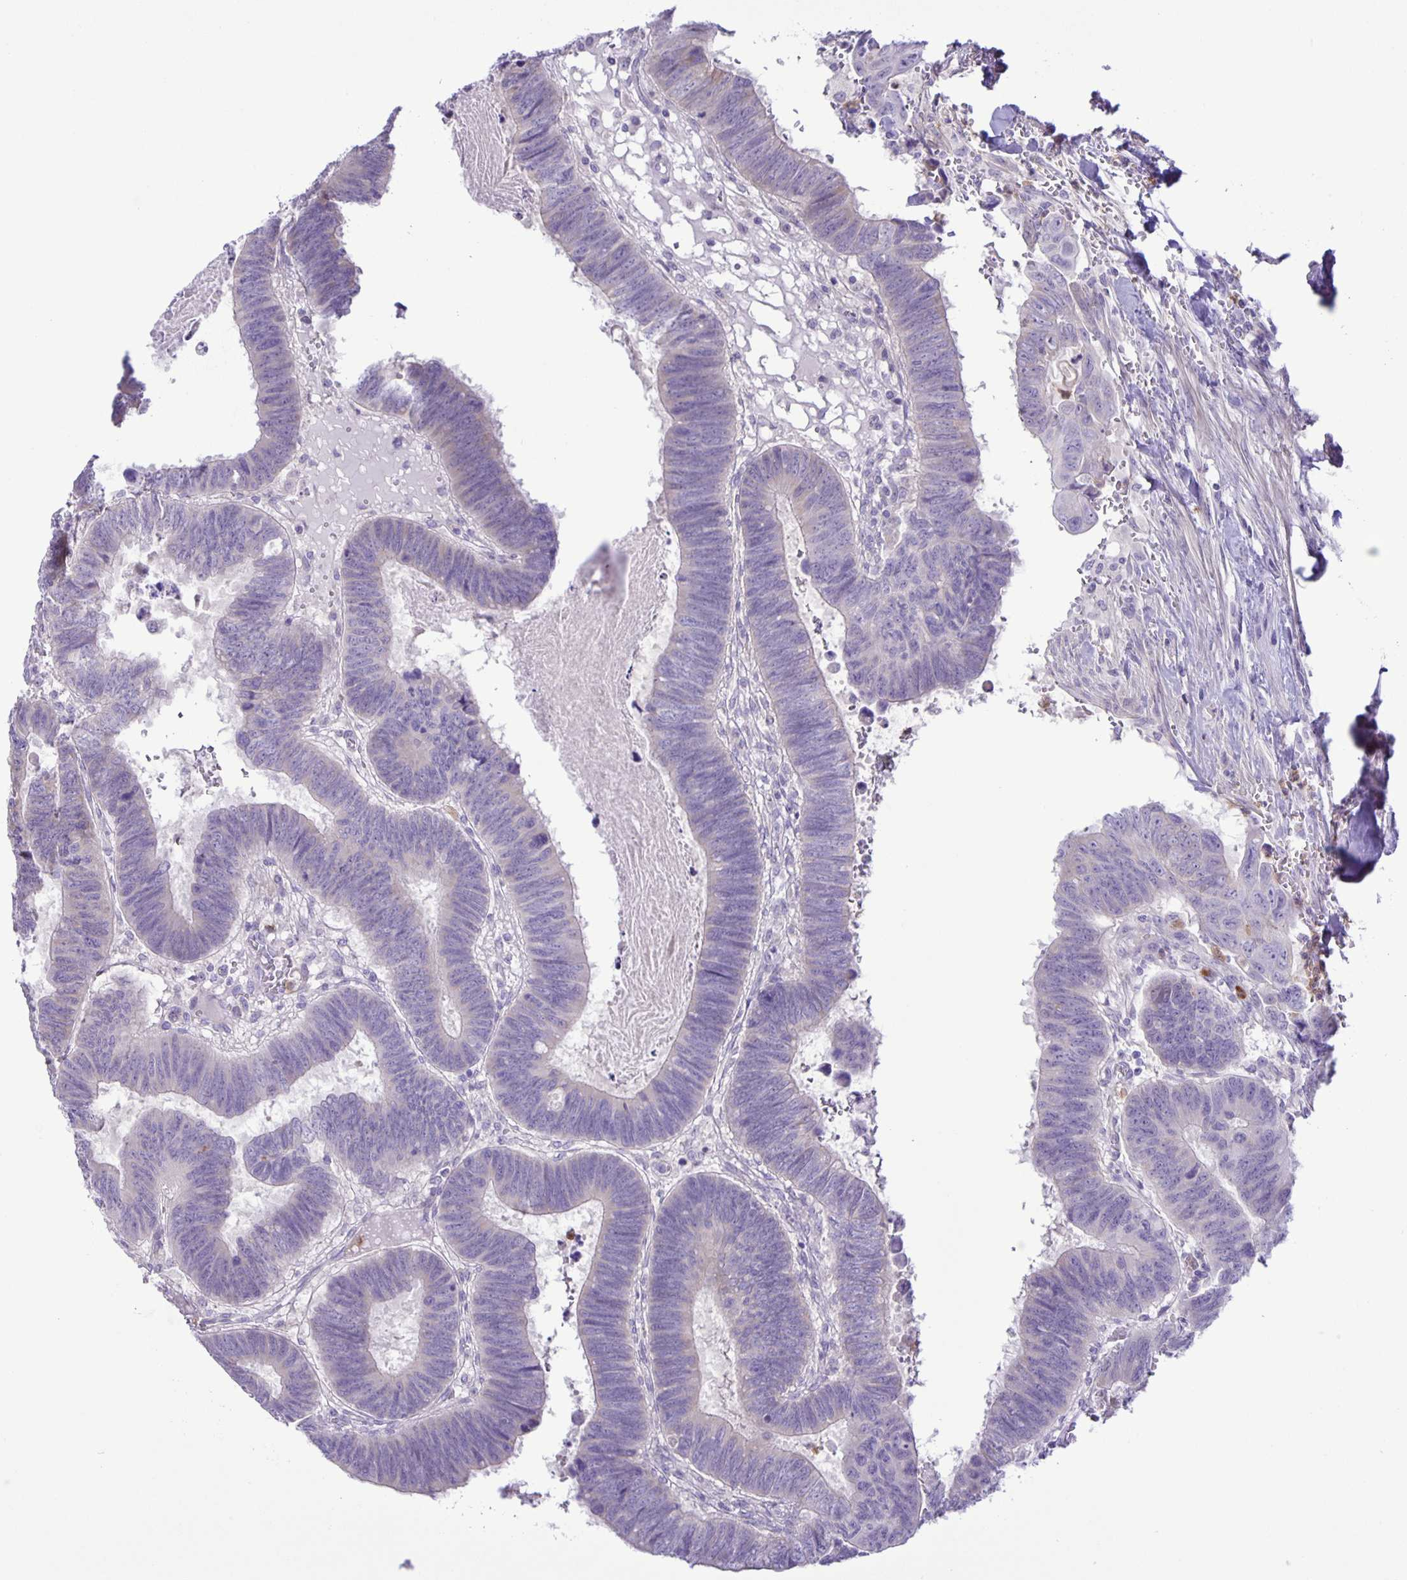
{"staining": {"intensity": "negative", "quantity": "none", "location": "none"}, "tissue": "colorectal cancer", "cell_type": "Tumor cells", "image_type": "cancer", "snomed": [{"axis": "morphology", "description": "Adenocarcinoma, NOS"}, {"axis": "topography", "description": "Colon"}], "caption": "DAB (3,3'-diaminobenzidine) immunohistochemical staining of colorectal cancer shows no significant expression in tumor cells.", "gene": "ADCK1", "patient": {"sex": "male", "age": 62}}